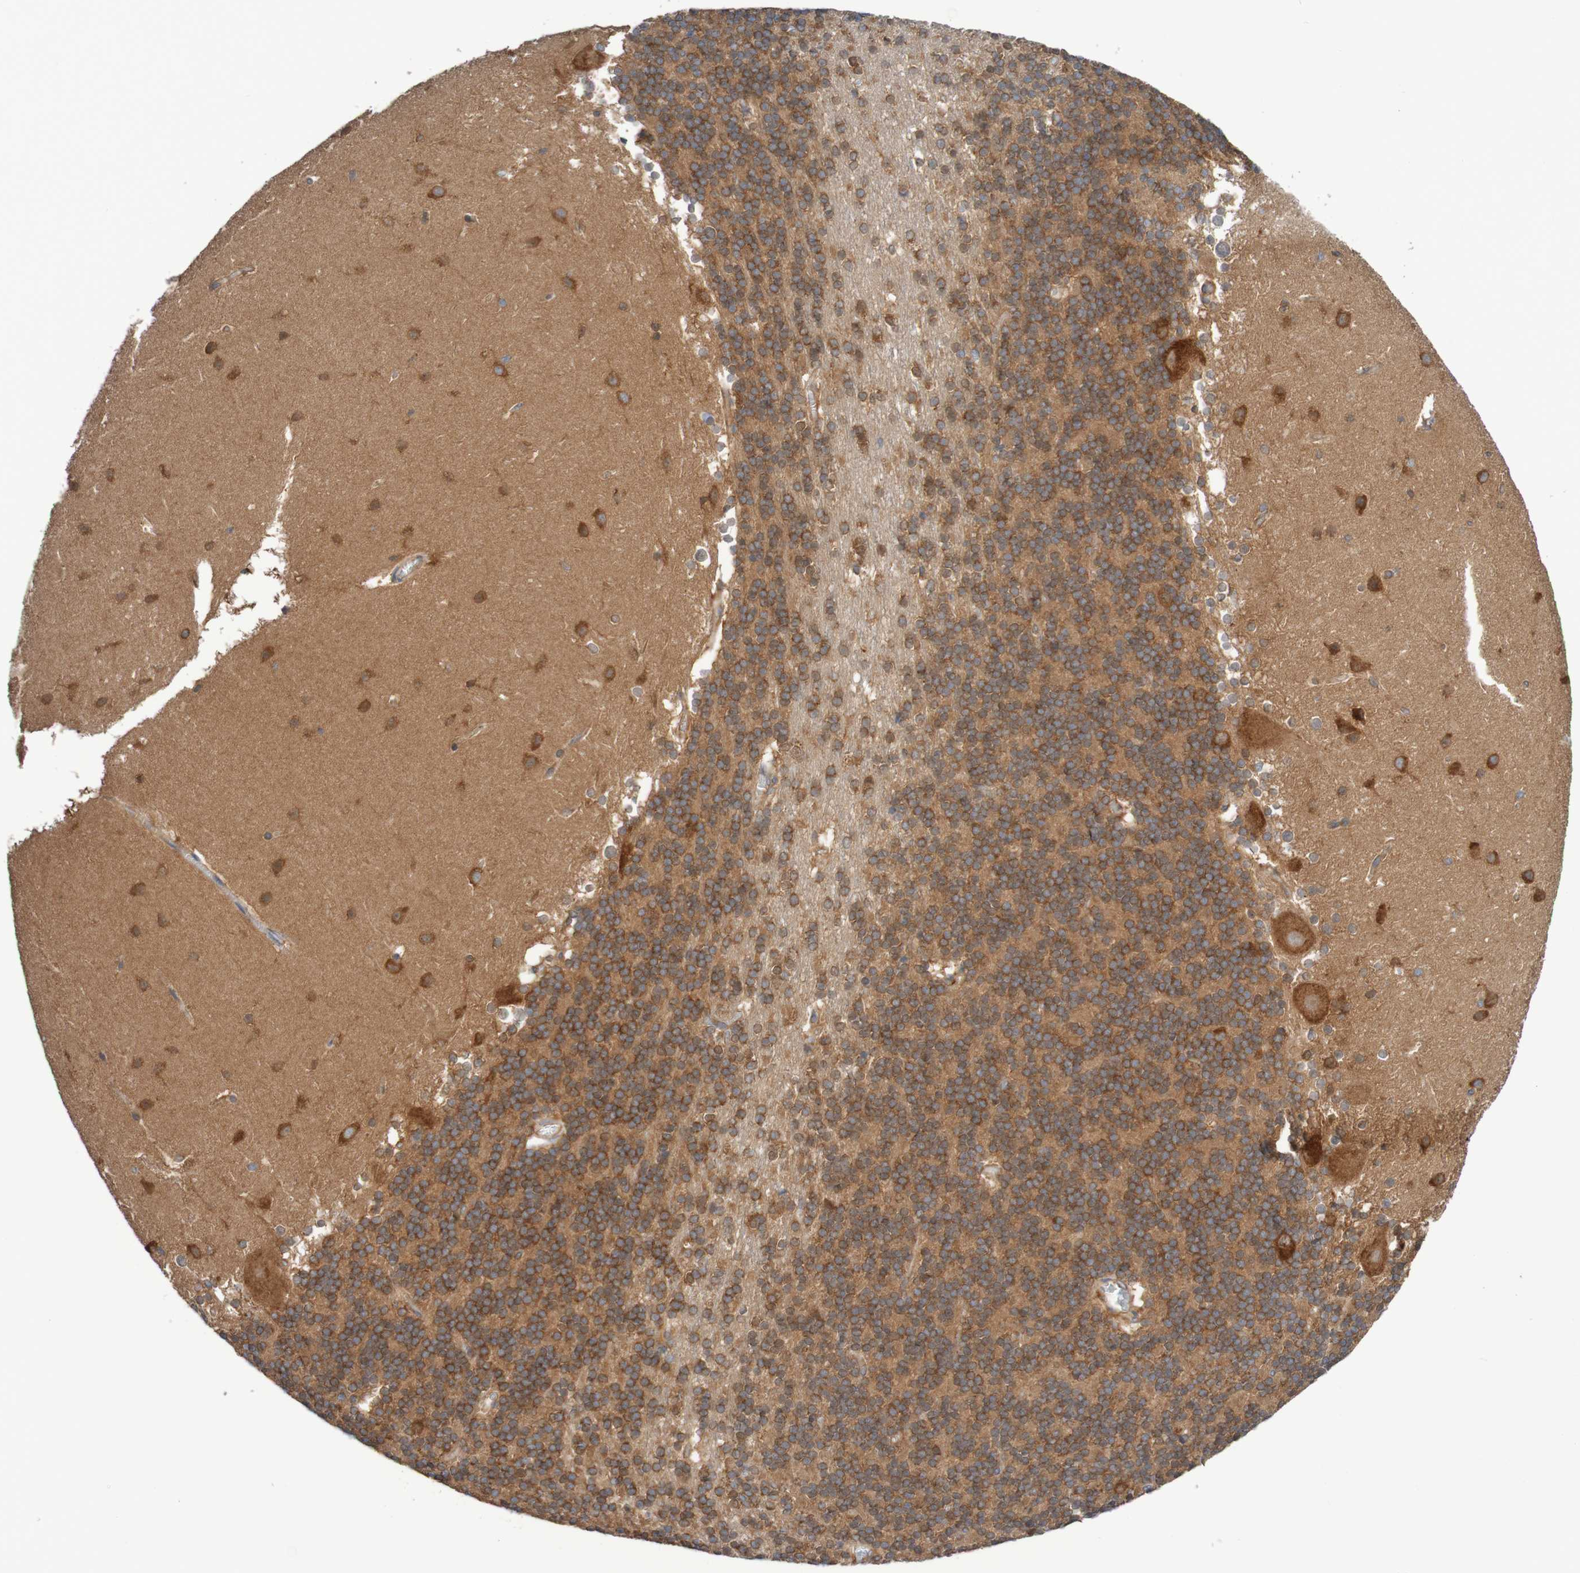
{"staining": {"intensity": "strong", "quantity": "25%-75%", "location": "cytoplasmic/membranous"}, "tissue": "cerebellum", "cell_type": "Cells in granular layer", "image_type": "normal", "snomed": [{"axis": "morphology", "description": "Normal tissue, NOS"}, {"axis": "topography", "description": "Cerebellum"}], "caption": "Immunohistochemical staining of unremarkable cerebellum displays 25%-75% levels of strong cytoplasmic/membranous protein positivity in about 25%-75% of cells in granular layer. Ihc stains the protein of interest in brown and the nuclei are stained blue.", "gene": "LRRC47", "patient": {"sex": "female", "age": 19}}